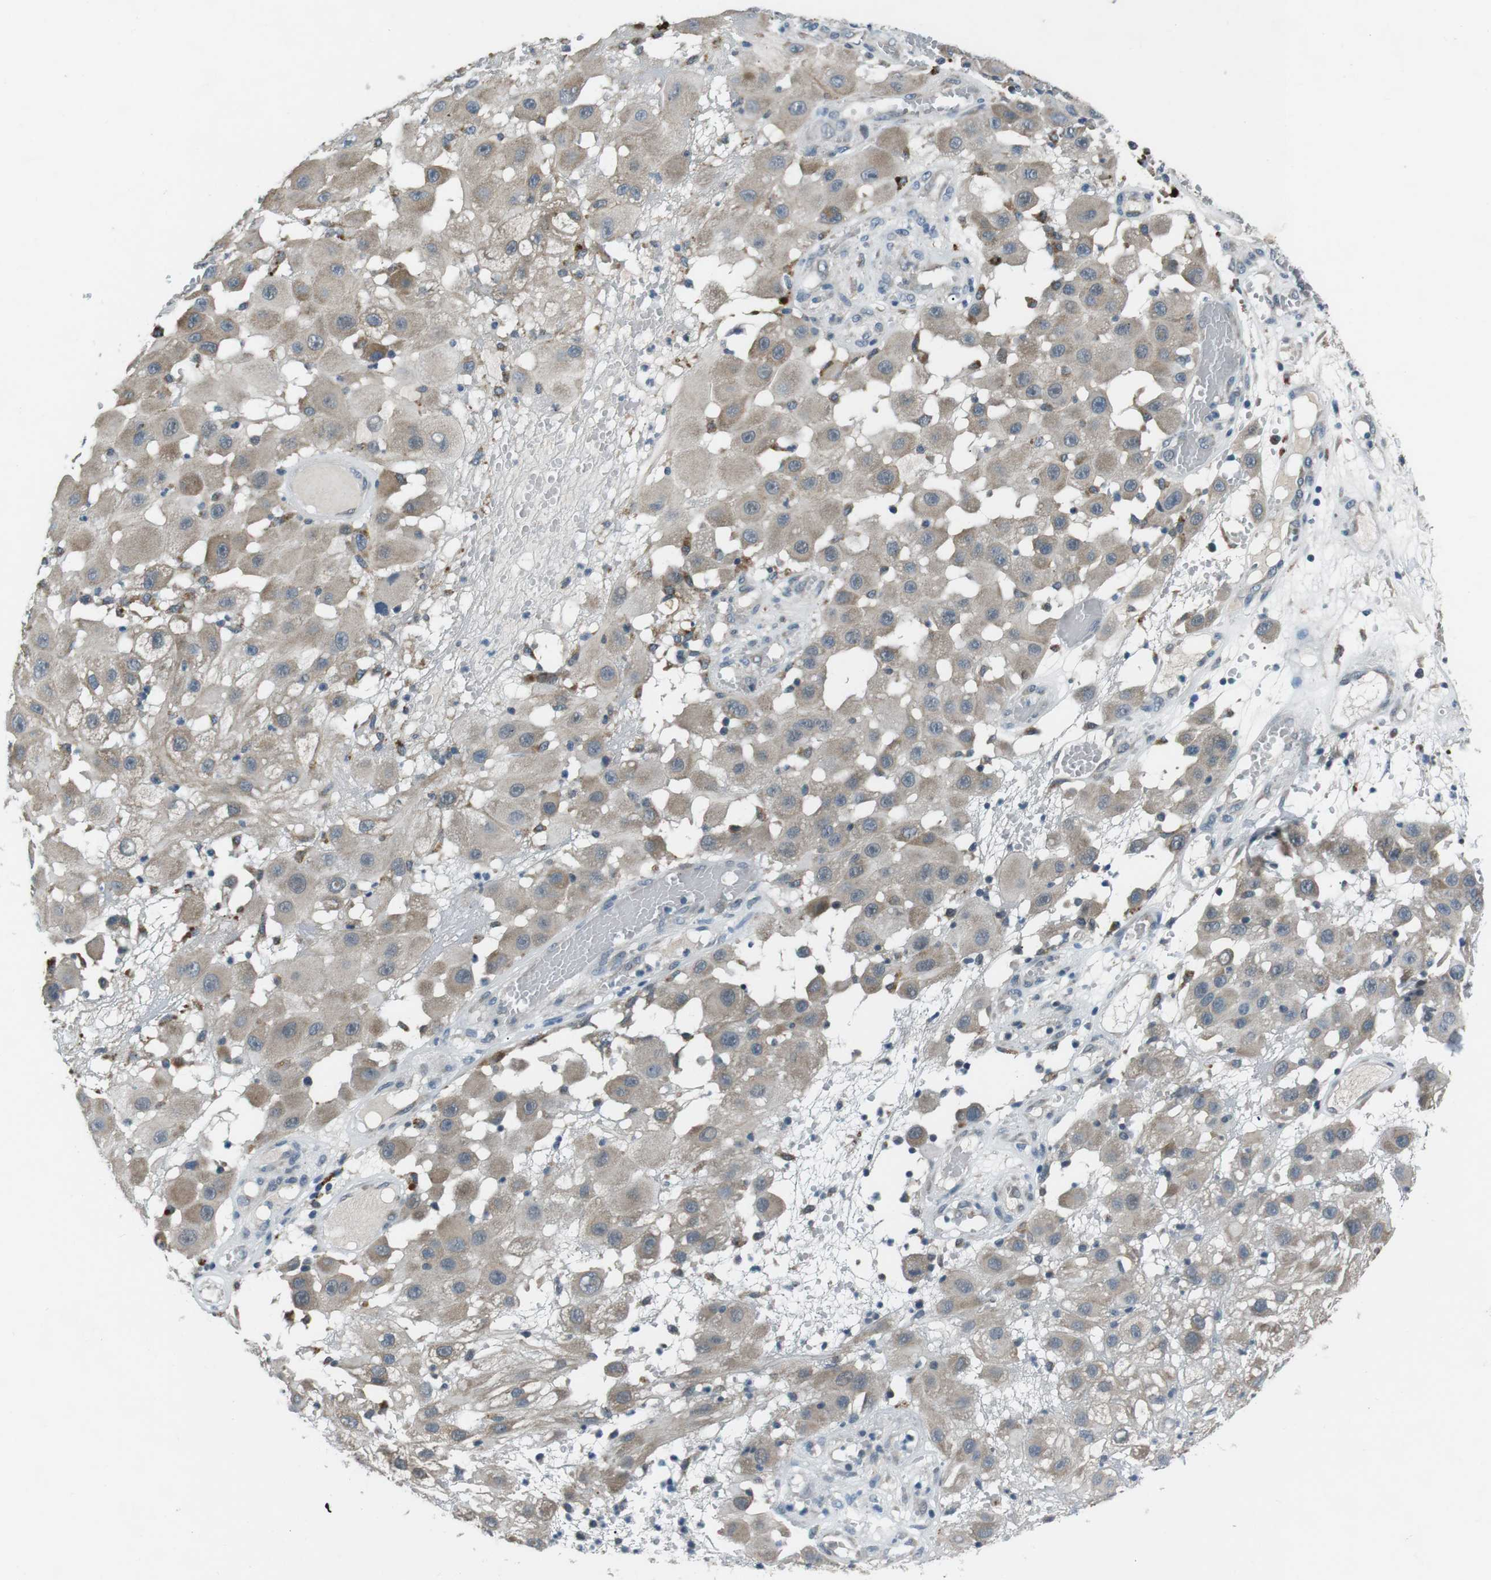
{"staining": {"intensity": "negative", "quantity": "none", "location": "none"}, "tissue": "melanoma", "cell_type": "Tumor cells", "image_type": "cancer", "snomed": [{"axis": "morphology", "description": "Malignant melanoma, NOS"}, {"axis": "topography", "description": "Skin"}], "caption": "A photomicrograph of human malignant melanoma is negative for staining in tumor cells.", "gene": "FAM3B", "patient": {"sex": "female", "age": 81}}